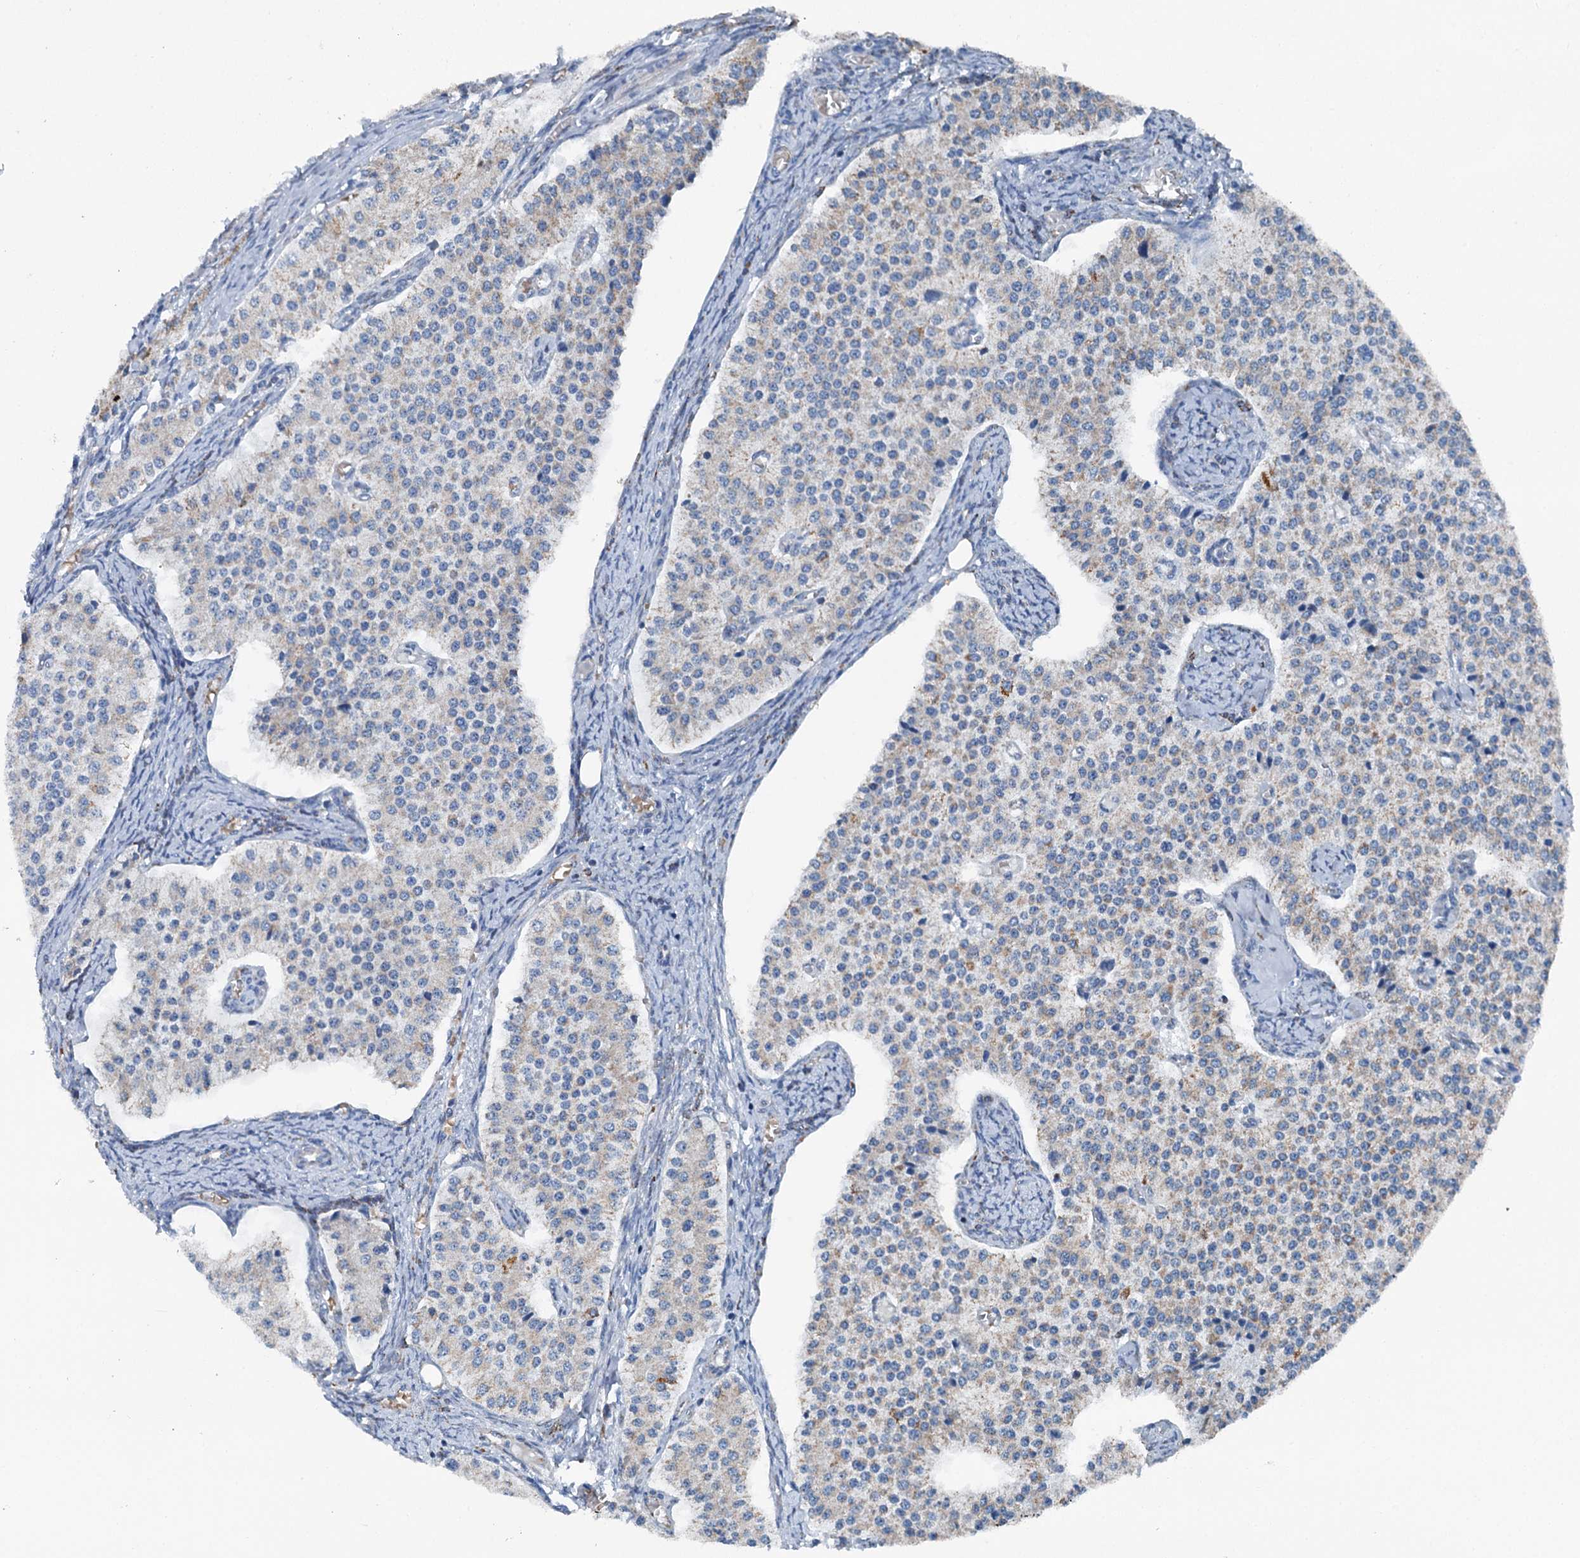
{"staining": {"intensity": "weak", "quantity": "<25%", "location": "cytoplasmic/membranous"}, "tissue": "carcinoid", "cell_type": "Tumor cells", "image_type": "cancer", "snomed": [{"axis": "morphology", "description": "Carcinoid, malignant, NOS"}, {"axis": "topography", "description": "Colon"}], "caption": "Carcinoid was stained to show a protein in brown. There is no significant positivity in tumor cells. The staining is performed using DAB brown chromogen with nuclei counter-stained in using hematoxylin.", "gene": "TRPT1", "patient": {"sex": "female", "age": 52}}